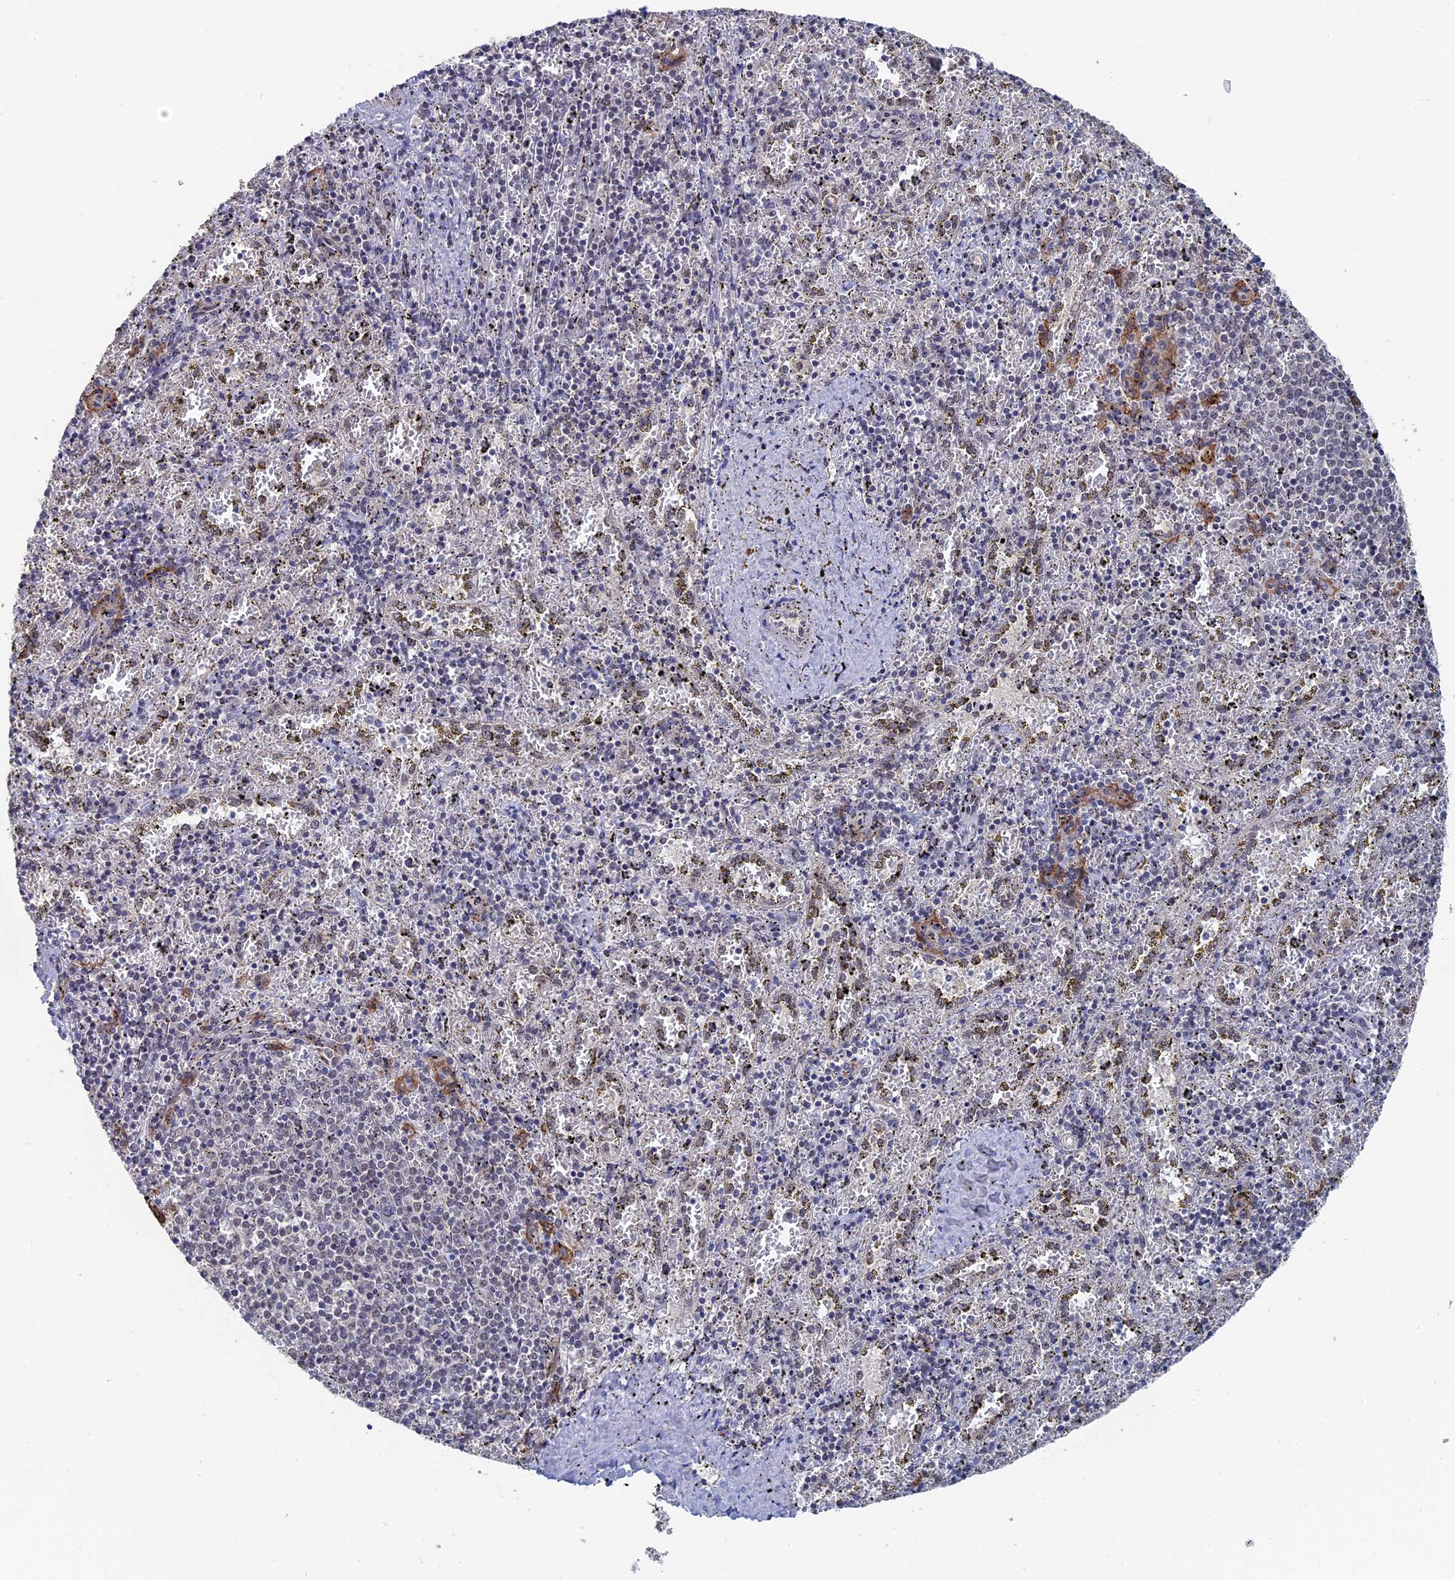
{"staining": {"intensity": "negative", "quantity": "none", "location": "none"}, "tissue": "spleen", "cell_type": "Cells in red pulp", "image_type": "normal", "snomed": [{"axis": "morphology", "description": "Normal tissue, NOS"}, {"axis": "topography", "description": "Spleen"}], "caption": "Spleen was stained to show a protein in brown. There is no significant staining in cells in red pulp. The staining was performed using DAB to visualize the protein expression in brown, while the nuclei were stained in blue with hematoxylin (Magnification: 20x).", "gene": "TSSC4", "patient": {"sex": "male", "age": 11}}